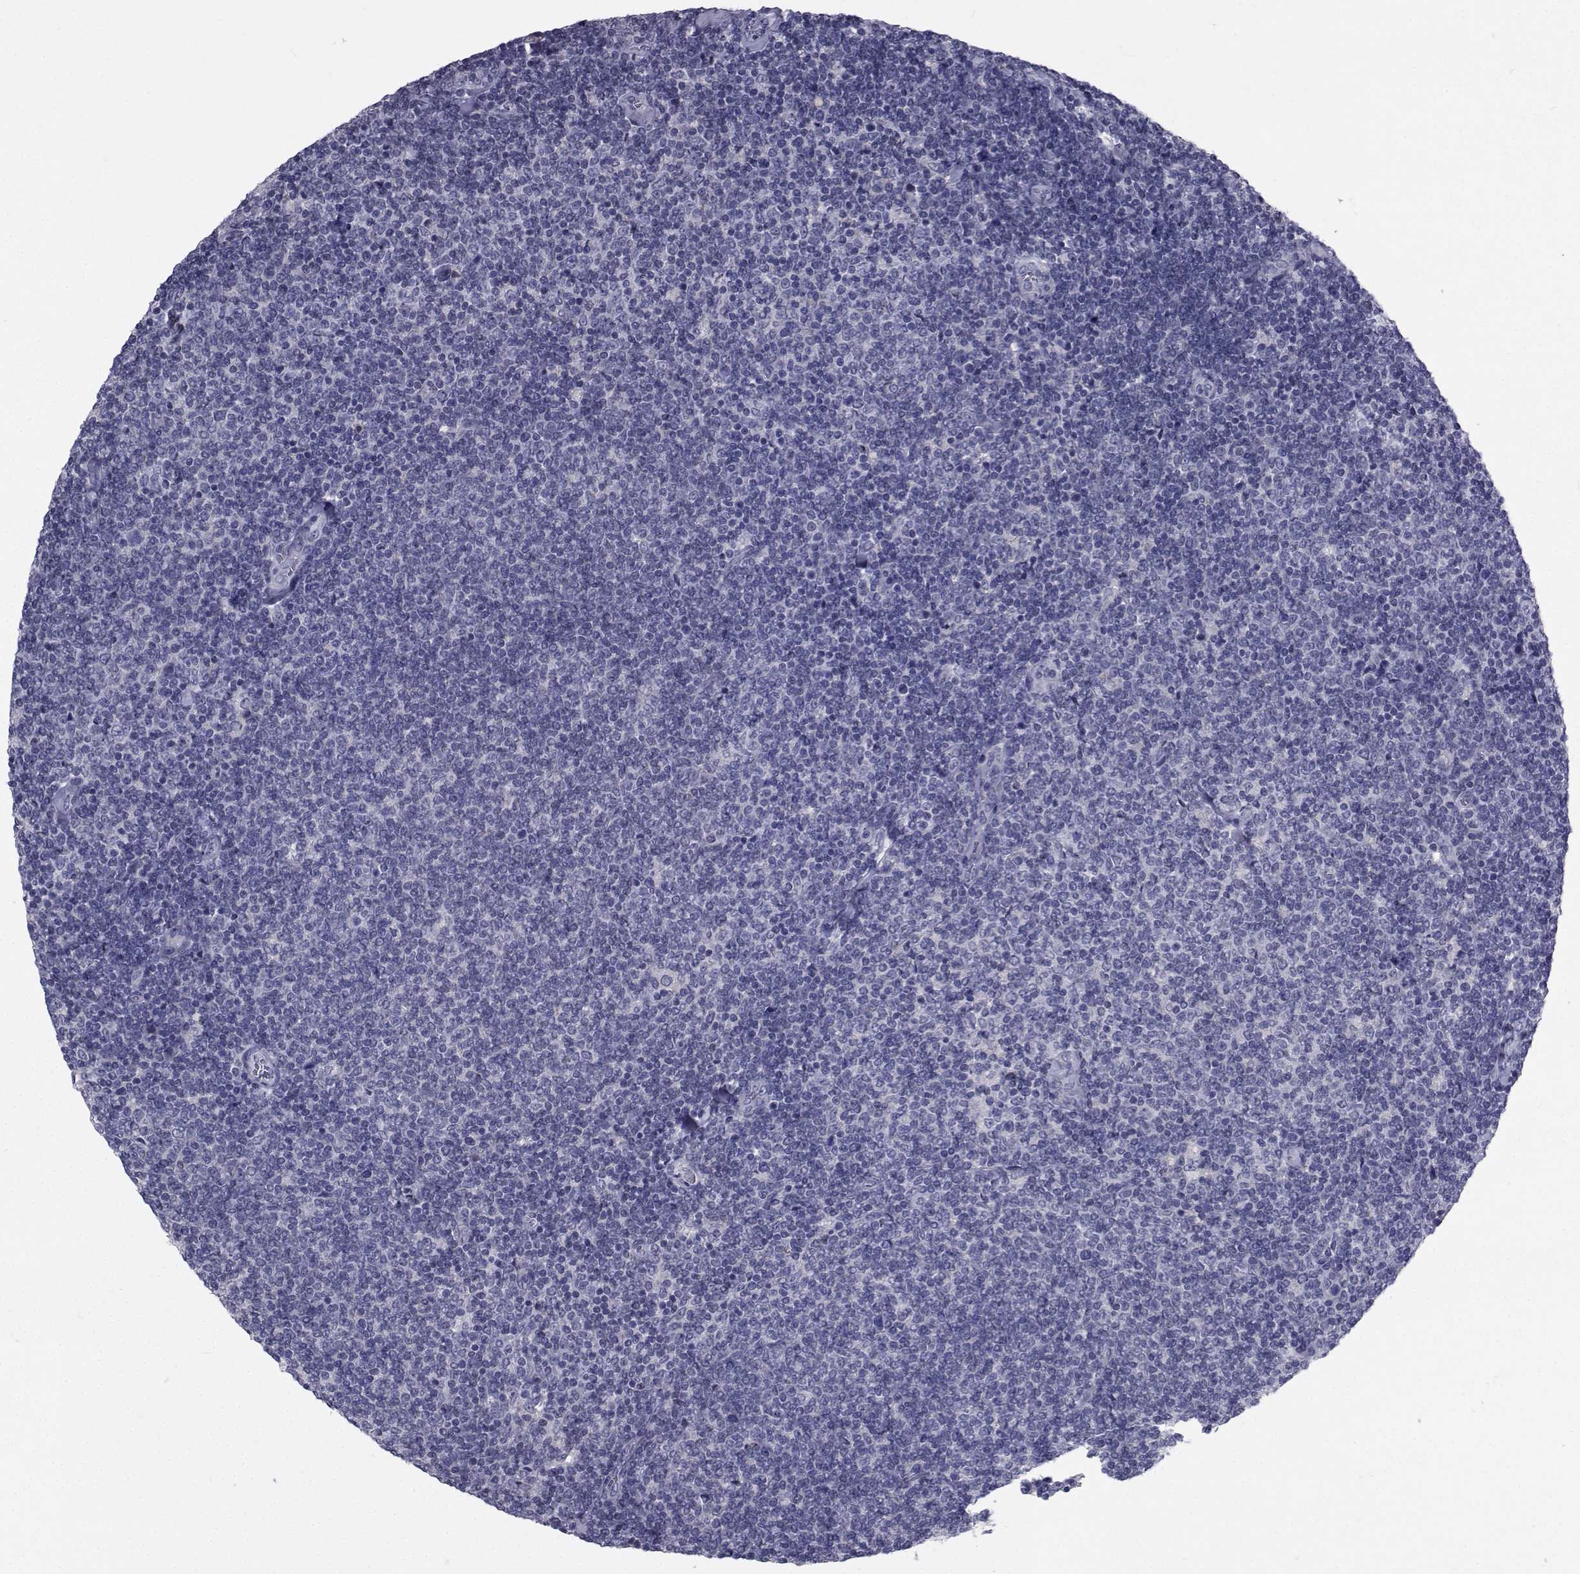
{"staining": {"intensity": "negative", "quantity": "none", "location": "none"}, "tissue": "lymphoma", "cell_type": "Tumor cells", "image_type": "cancer", "snomed": [{"axis": "morphology", "description": "Malignant lymphoma, non-Hodgkin's type, Low grade"}, {"axis": "topography", "description": "Lymph node"}], "caption": "A photomicrograph of human lymphoma is negative for staining in tumor cells.", "gene": "CHRNA1", "patient": {"sex": "male", "age": 52}}